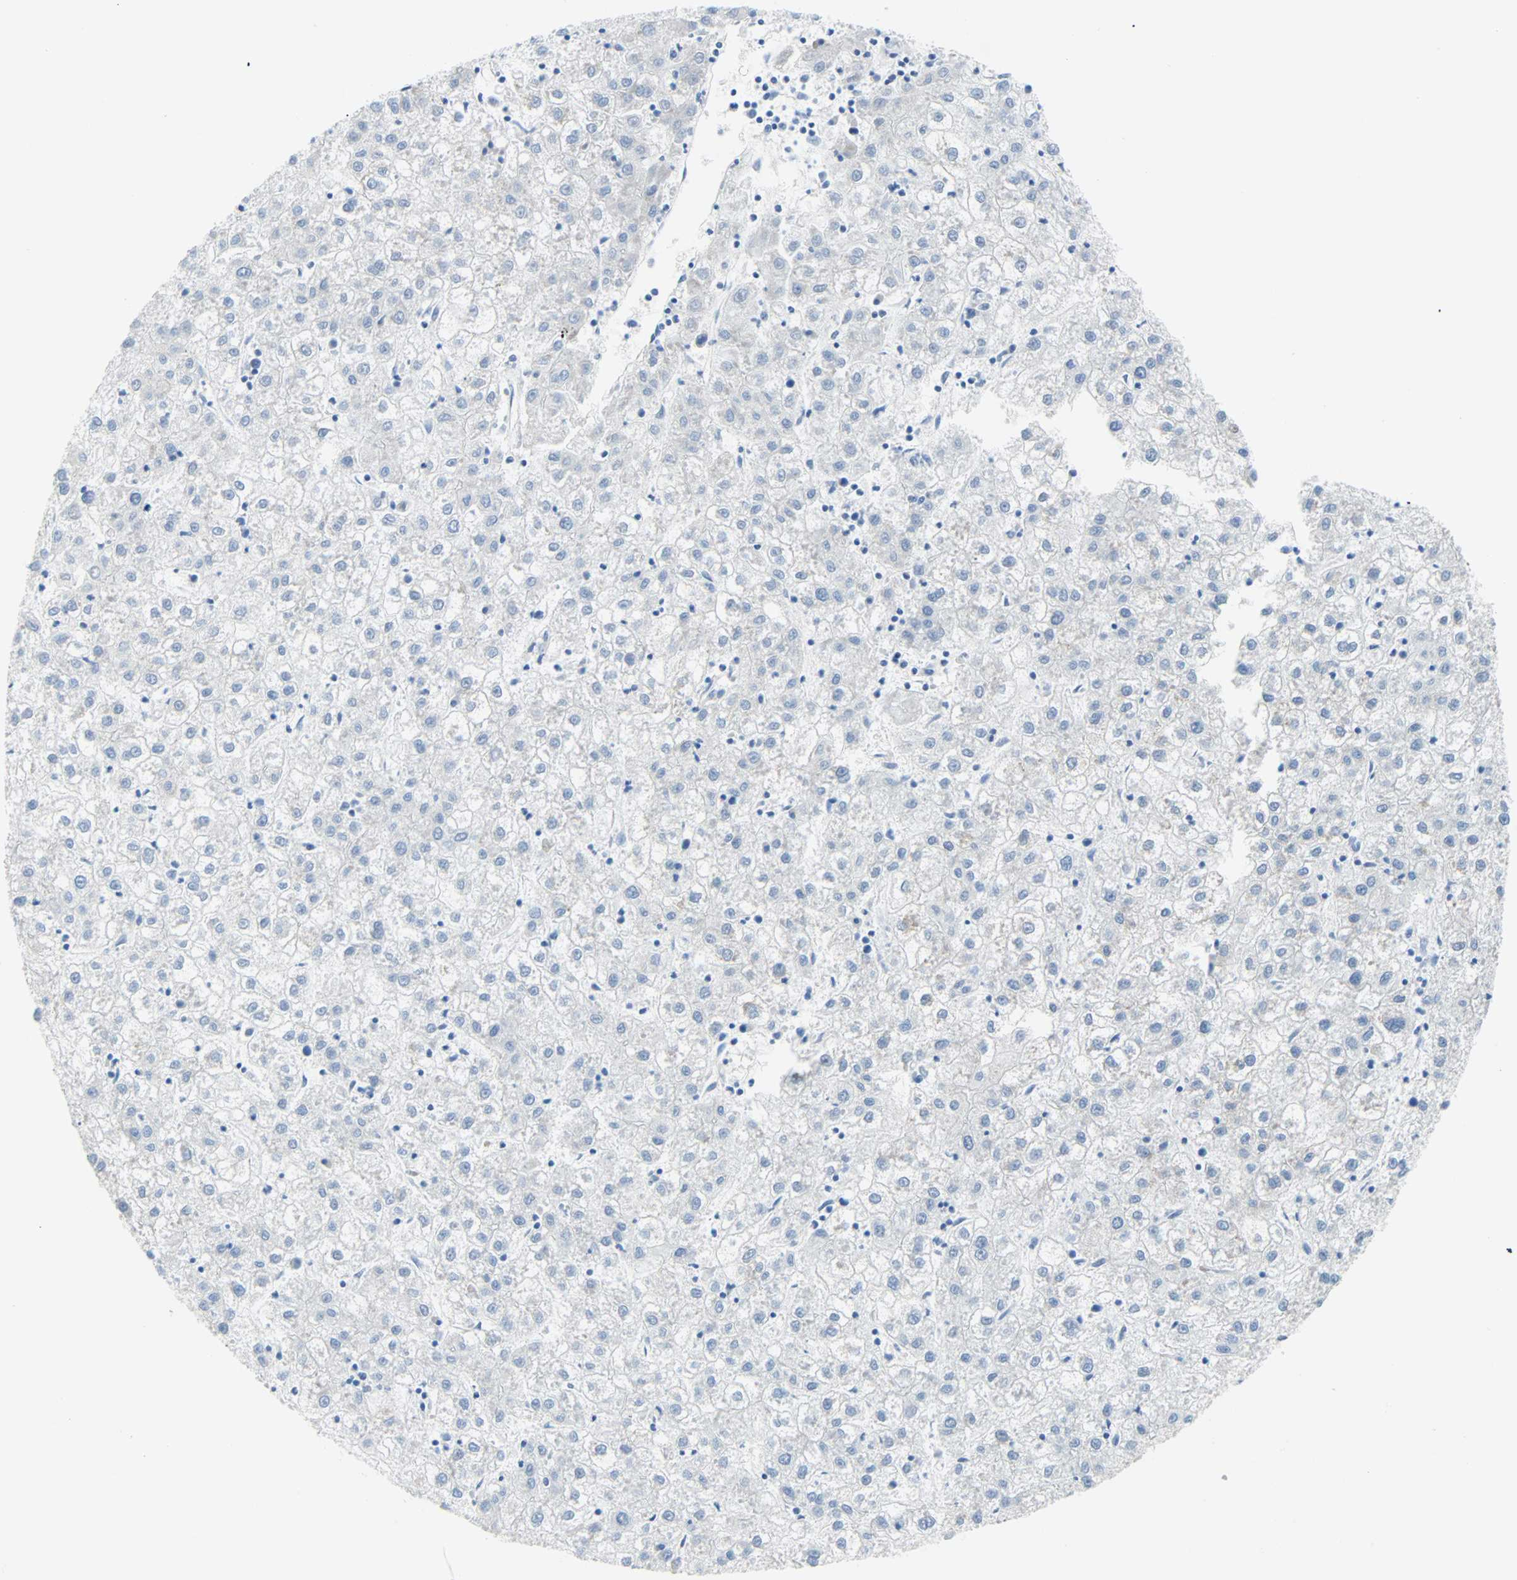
{"staining": {"intensity": "negative", "quantity": "none", "location": "none"}, "tissue": "liver cancer", "cell_type": "Tumor cells", "image_type": "cancer", "snomed": [{"axis": "morphology", "description": "Carcinoma, Hepatocellular, NOS"}, {"axis": "topography", "description": "Liver"}], "caption": "DAB (3,3'-diaminobenzidine) immunohistochemical staining of liver cancer (hepatocellular carcinoma) displays no significant staining in tumor cells.", "gene": "PDPN", "patient": {"sex": "male", "age": 72}}